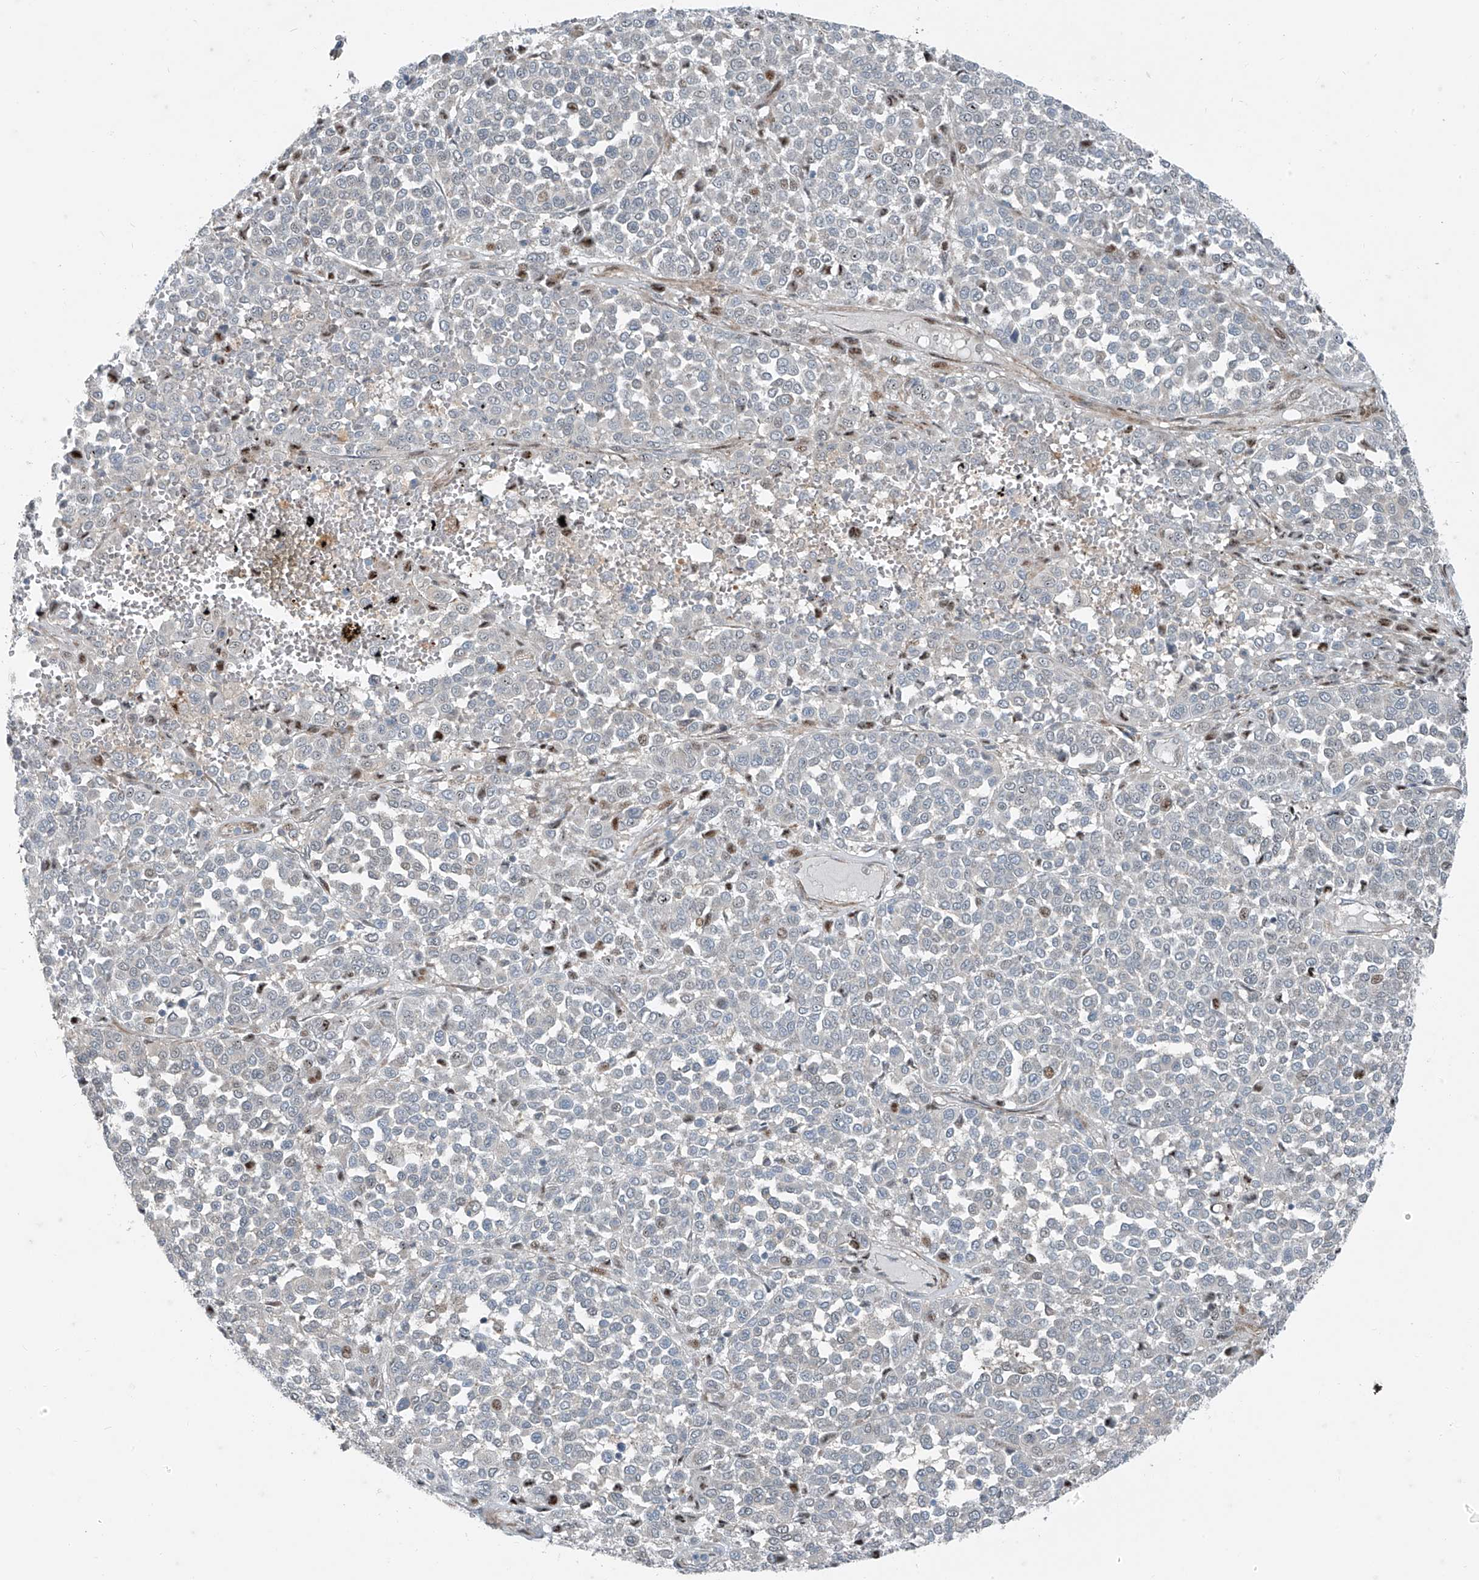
{"staining": {"intensity": "moderate", "quantity": "<25%", "location": "nuclear"}, "tissue": "melanoma", "cell_type": "Tumor cells", "image_type": "cancer", "snomed": [{"axis": "morphology", "description": "Malignant melanoma, Metastatic site"}, {"axis": "topography", "description": "Pancreas"}], "caption": "About <25% of tumor cells in human malignant melanoma (metastatic site) exhibit moderate nuclear protein positivity as visualized by brown immunohistochemical staining.", "gene": "PPCS", "patient": {"sex": "female", "age": 30}}